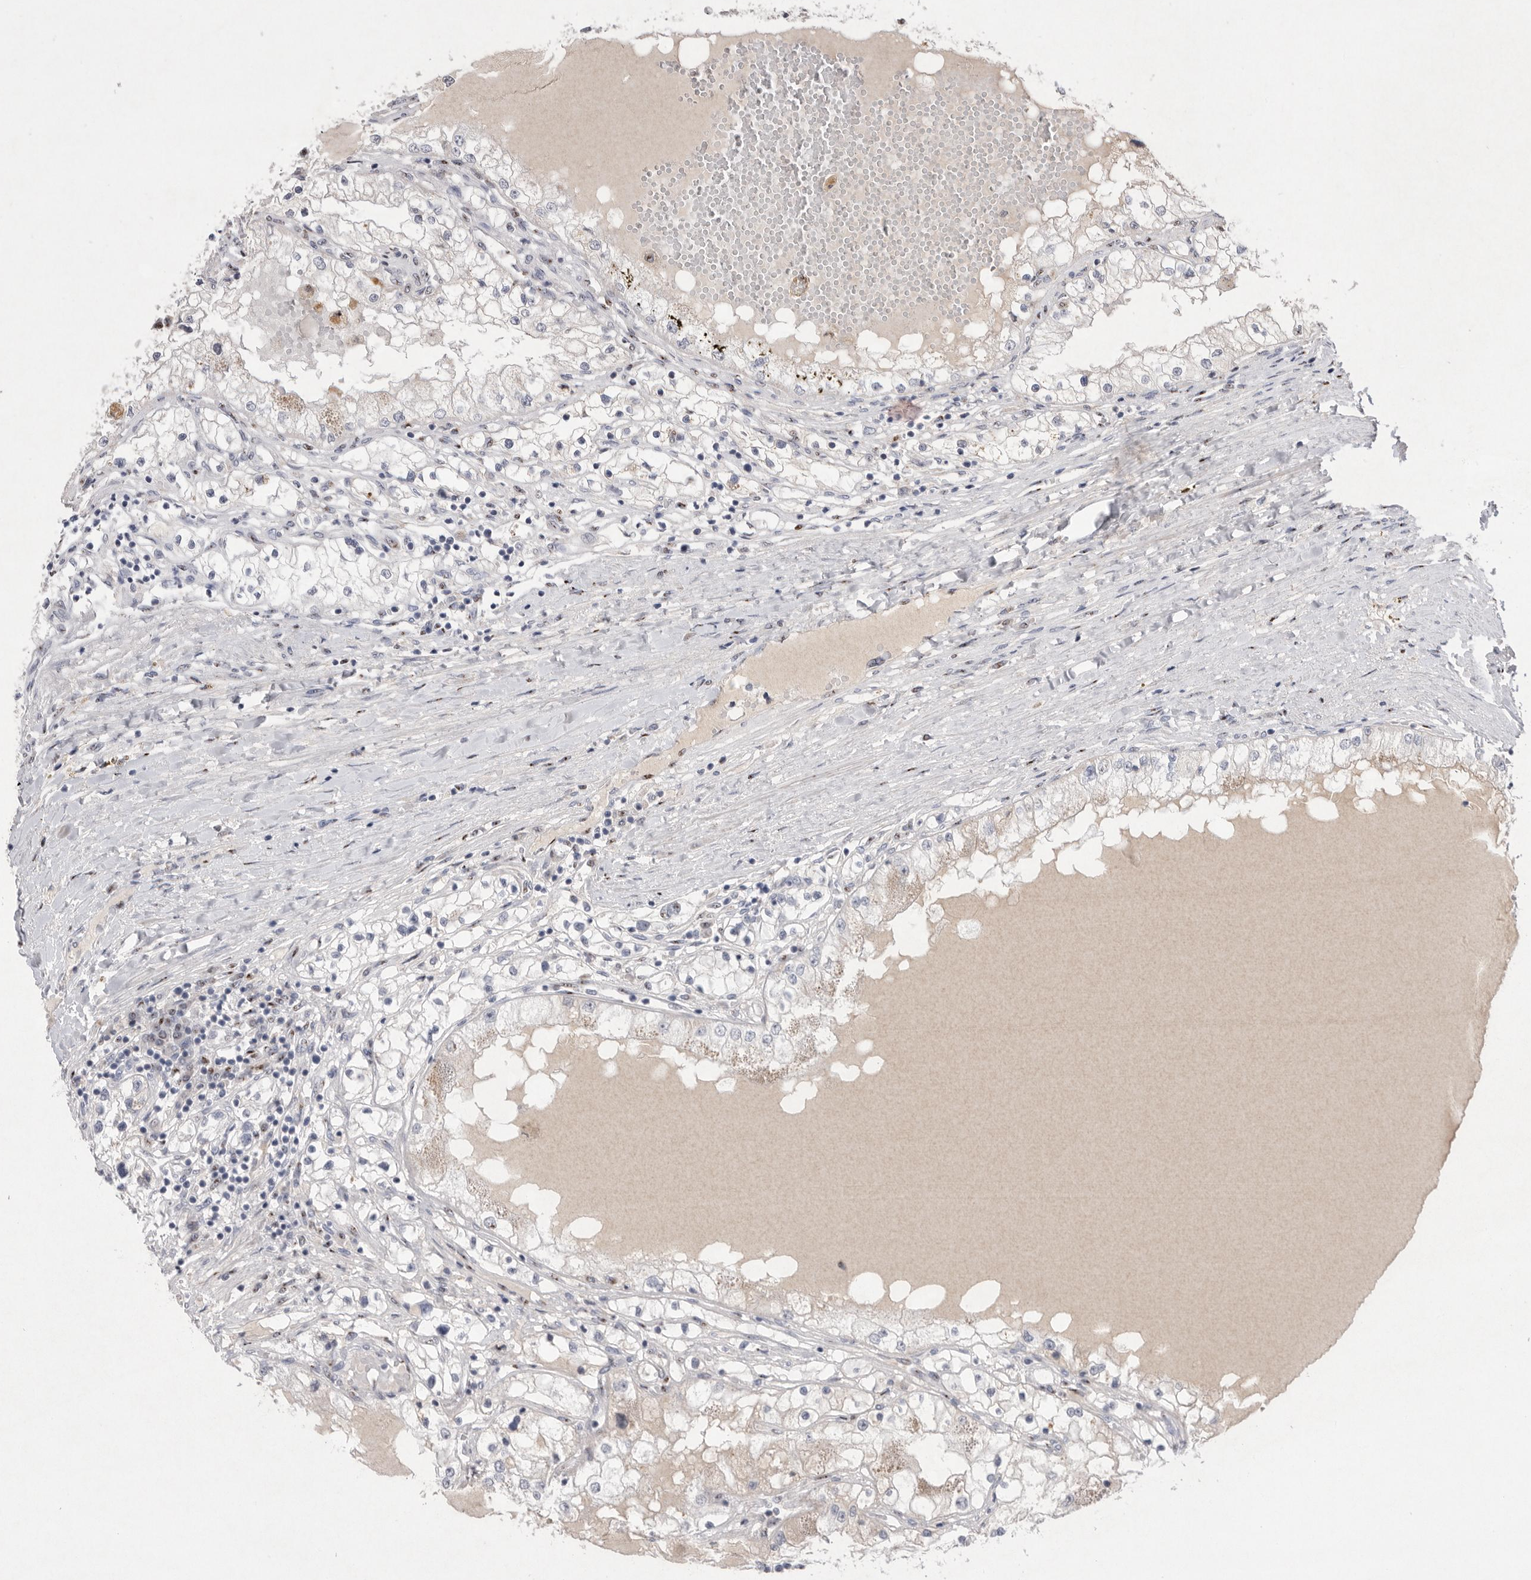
{"staining": {"intensity": "negative", "quantity": "none", "location": "none"}, "tissue": "renal cancer", "cell_type": "Tumor cells", "image_type": "cancer", "snomed": [{"axis": "morphology", "description": "Adenocarcinoma, NOS"}, {"axis": "topography", "description": "Kidney"}], "caption": "DAB (3,3'-diaminobenzidine) immunohistochemical staining of renal adenocarcinoma exhibits no significant staining in tumor cells.", "gene": "HUS1", "patient": {"sex": "male", "age": 68}}